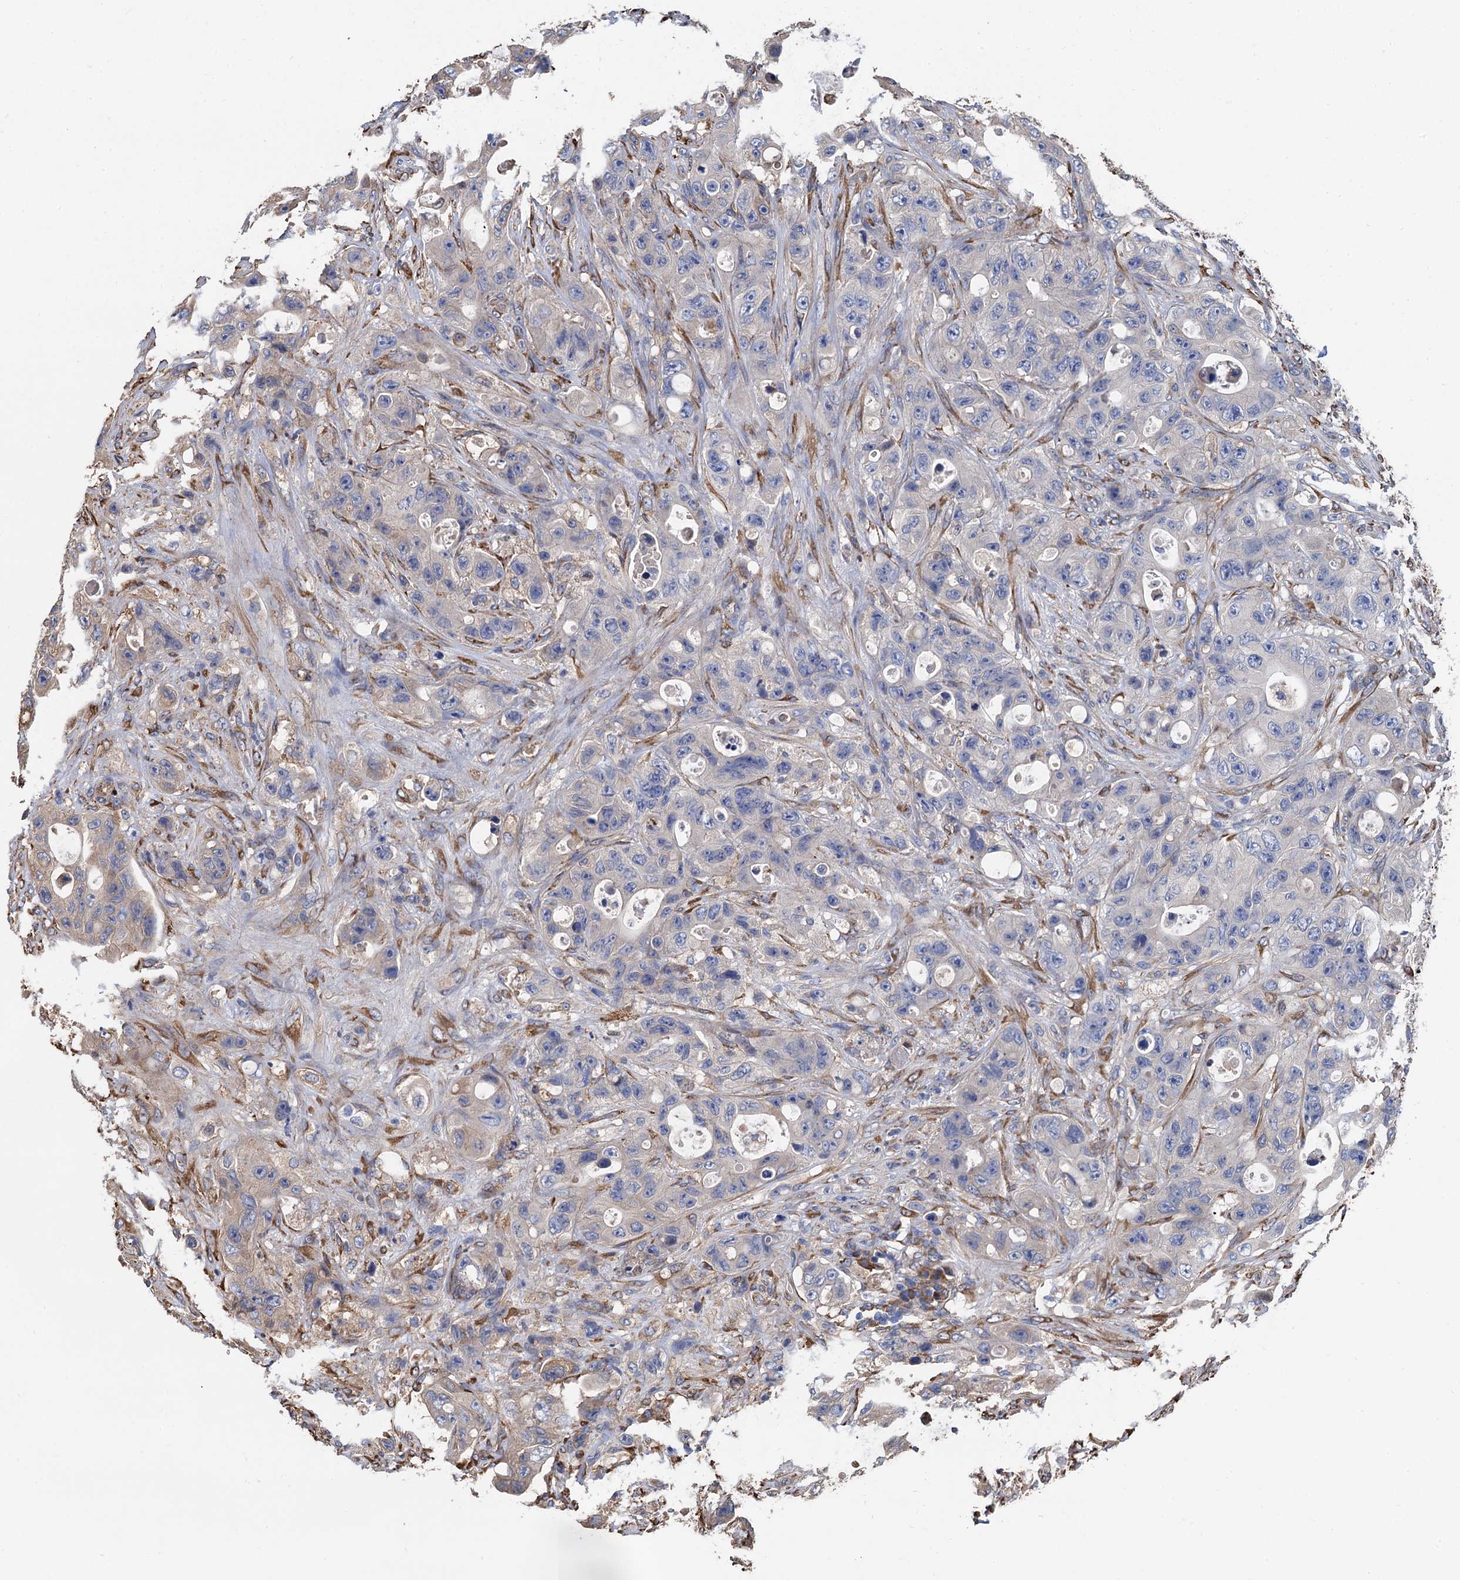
{"staining": {"intensity": "negative", "quantity": "none", "location": "none"}, "tissue": "colorectal cancer", "cell_type": "Tumor cells", "image_type": "cancer", "snomed": [{"axis": "morphology", "description": "Adenocarcinoma, NOS"}, {"axis": "topography", "description": "Colon"}], "caption": "IHC image of neoplastic tissue: colorectal cancer (adenocarcinoma) stained with DAB (3,3'-diaminobenzidine) exhibits no significant protein expression in tumor cells.", "gene": "CNNM1", "patient": {"sex": "female", "age": 46}}